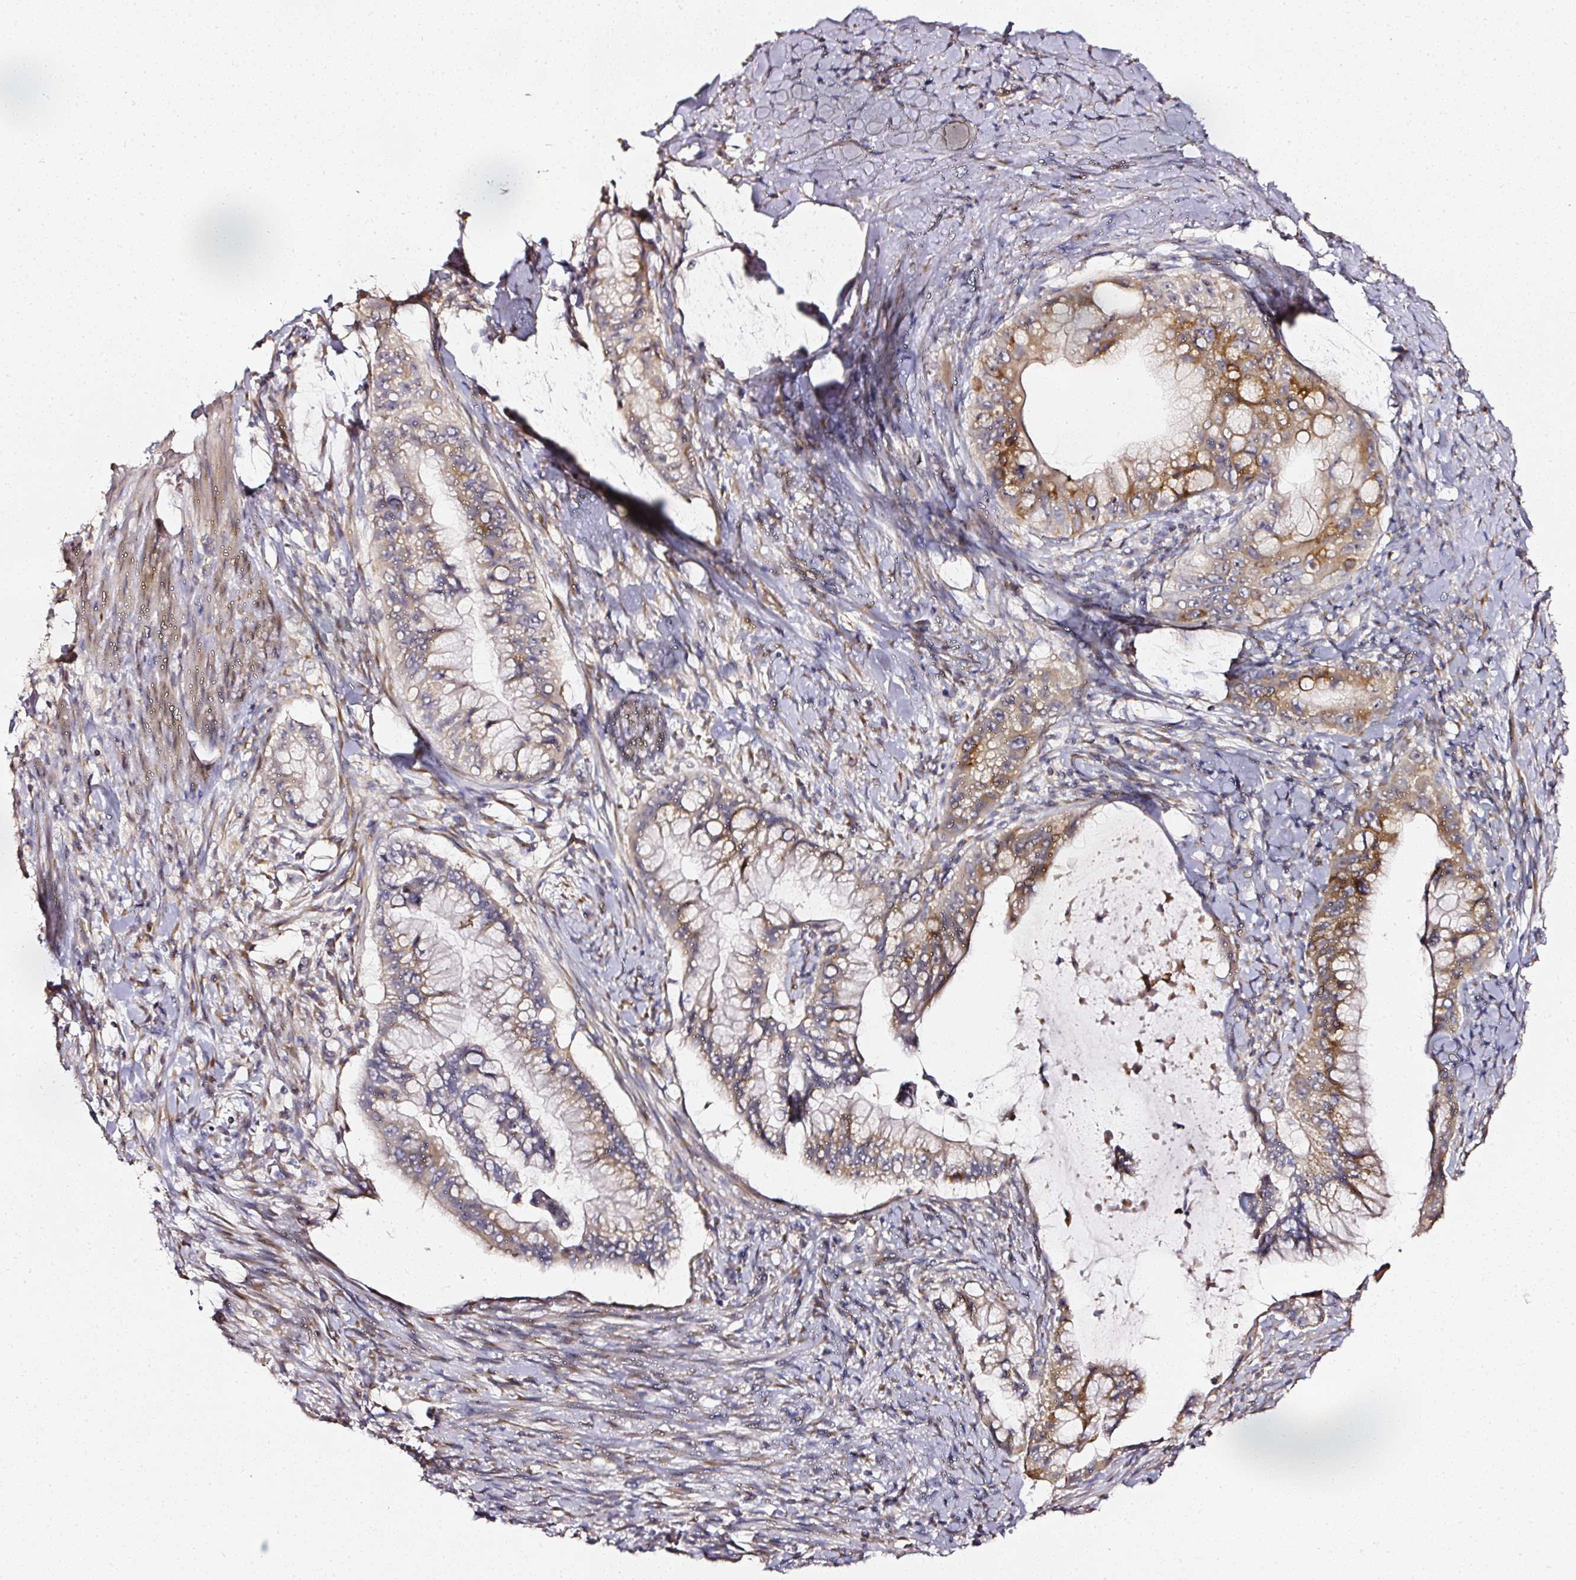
{"staining": {"intensity": "moderate", "quantity": "25%-75%", "location": "cytoplasmic/membranous"}, "tissue": "pancreatic cancer", "cell_type": "Tumor cells", "image_type": "cancer", "snomed": [{"axis": "morphology", "description": "Adenocarcinoma, NOS"}, {"axis": "topography", "description": "Pancreas"}], "caption": "Immunohistochemical staining of human pancreatic cancer (adenocarcinoma) shows medium levels of moderate cytoplasmic/membranous expression in about 25%-75% of tumor cells.", "gene": "NTRK1", "patient": {"sex": "male", "age": 48}}